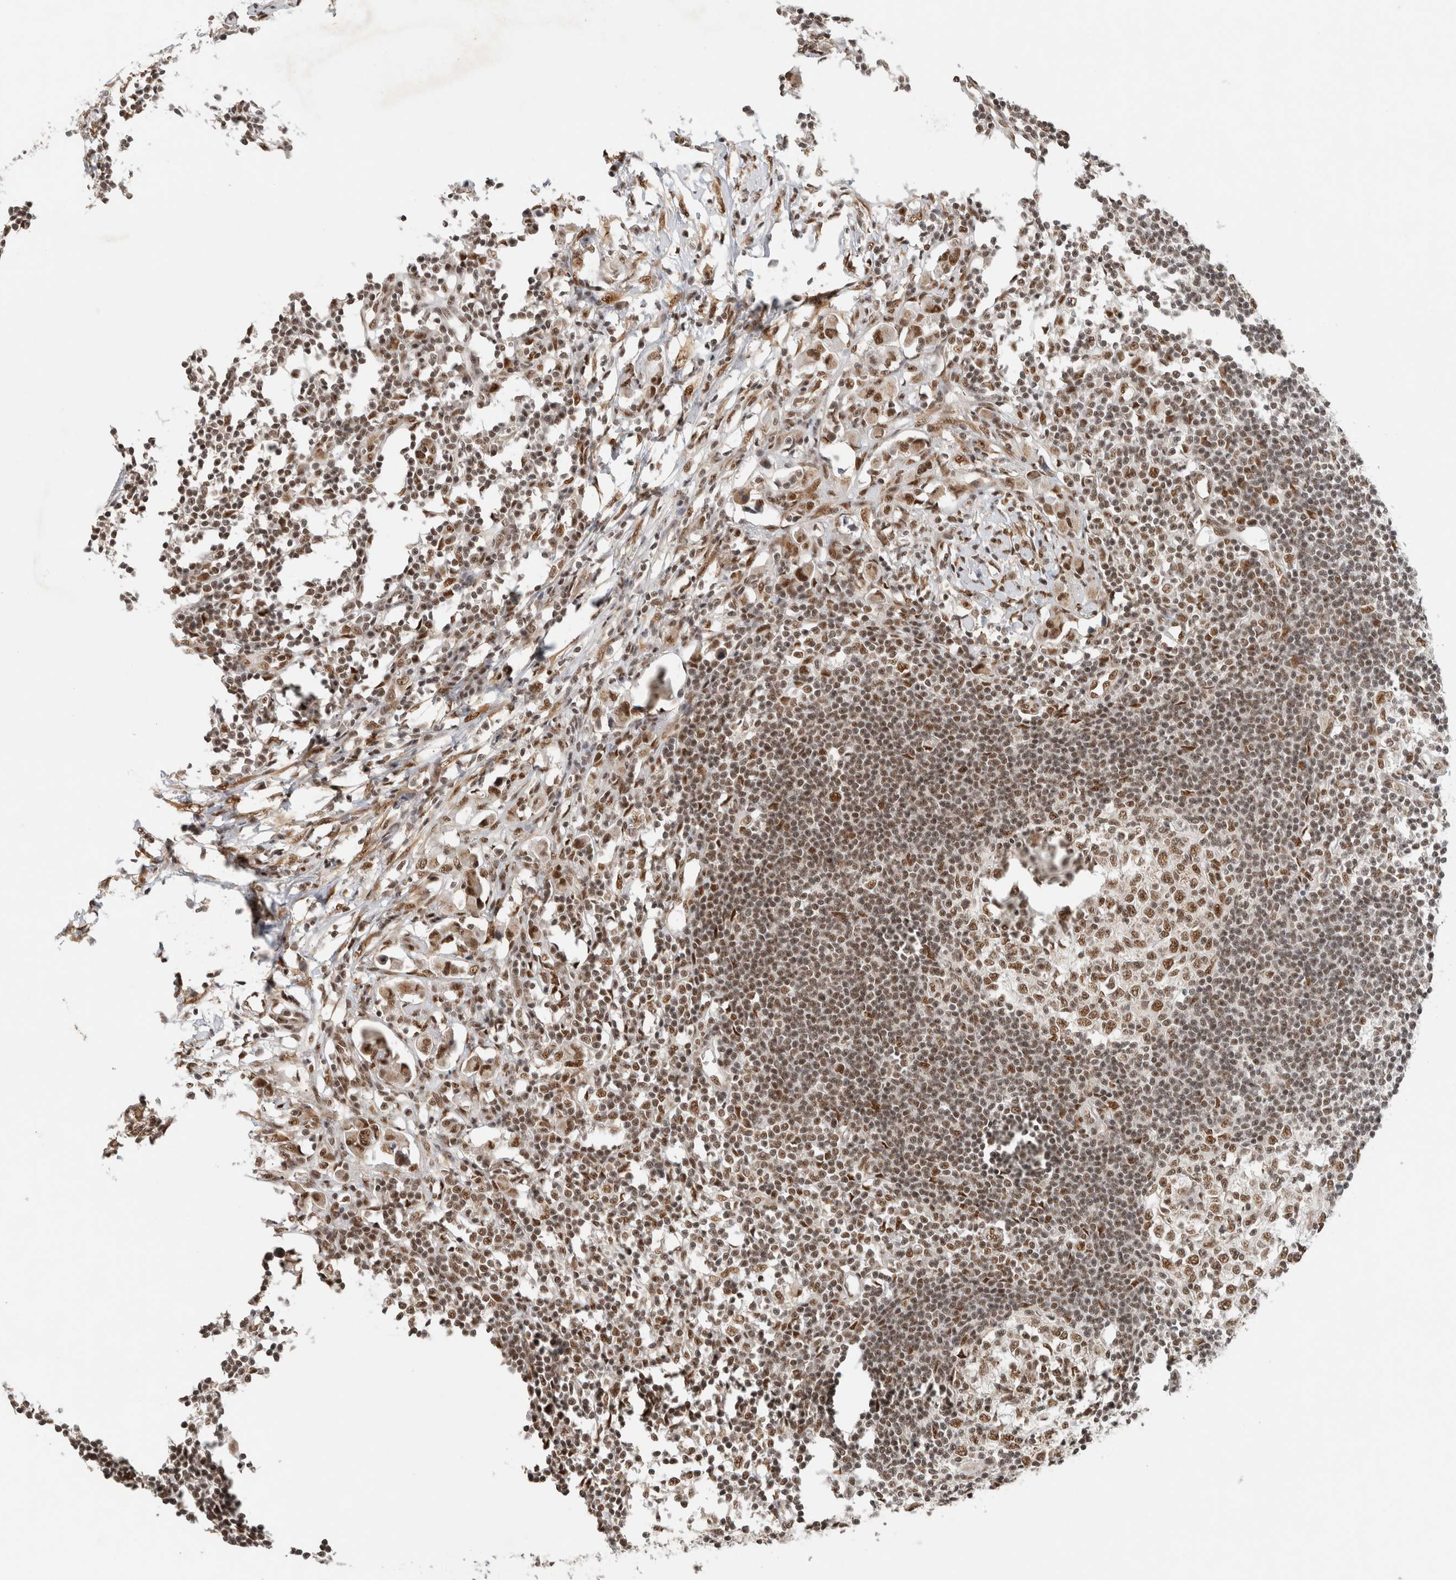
{"staining": {"intensity": "strong", "quantity": ">75%", "location": "nuclear"}, "tissue": "lymph node", "cell_type": "Germinal center cells", "image_type": "normal", "snomed": [{"axis": "morphology", "description": "Normal tissue, NOS"}, {"axis": "morphology", "description": "Malignant melanoma, Metastatic site"}, {"axis": "topography", "description": "Lymph node"}], "caption": "Protein staining of unremarkable lymph node shows strong nuclear expression in approximately >75% of germinal center cells. (DAB (3,3'-diaminobenzidine) IHC, brown staining for protein, blue staining for nuclei).", "gene": "DDX42", "patient": {"sex": "male", "age": 41}}